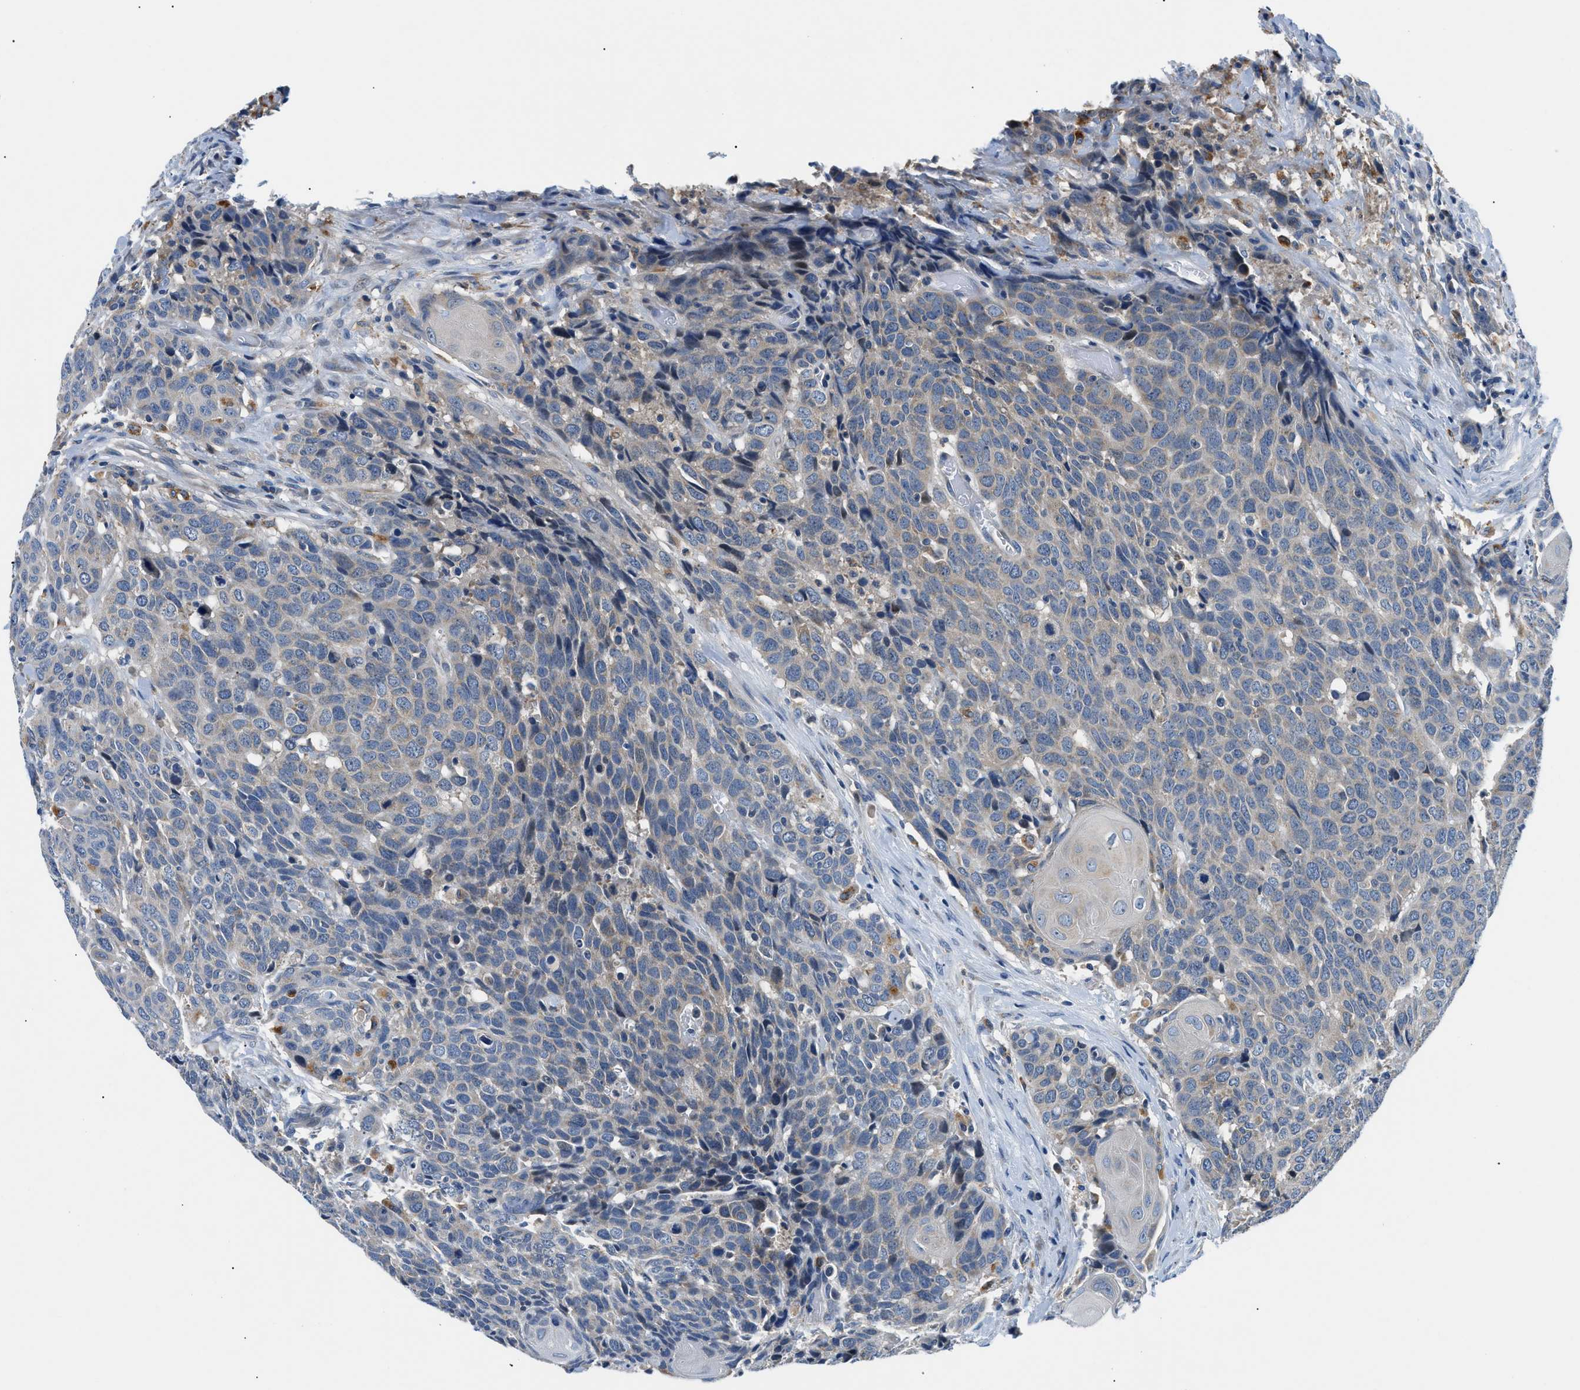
{"staining": {"intensity": "negative", "quantity": "none", "location": "none"}, "tissue": "head and neck cancer", "cell_type": "Tumor cells", "image_type": "cancer", "snomed": [{"axis": "morphology", "description": "Squamous cell carcinoma, NOS"}, {"axis": "topography", "description": "Head-Neck"}], "caption": "IHC photomicrograph of neoplastic tissue: head and neck squamous cell carcinoma stained with DAB (3,3'-diaminobenzidine) demonstrates no significant protein expression in tumor cells.", "gene": "ADGRE3", "patient": {"sex": "male", "age": 66}}